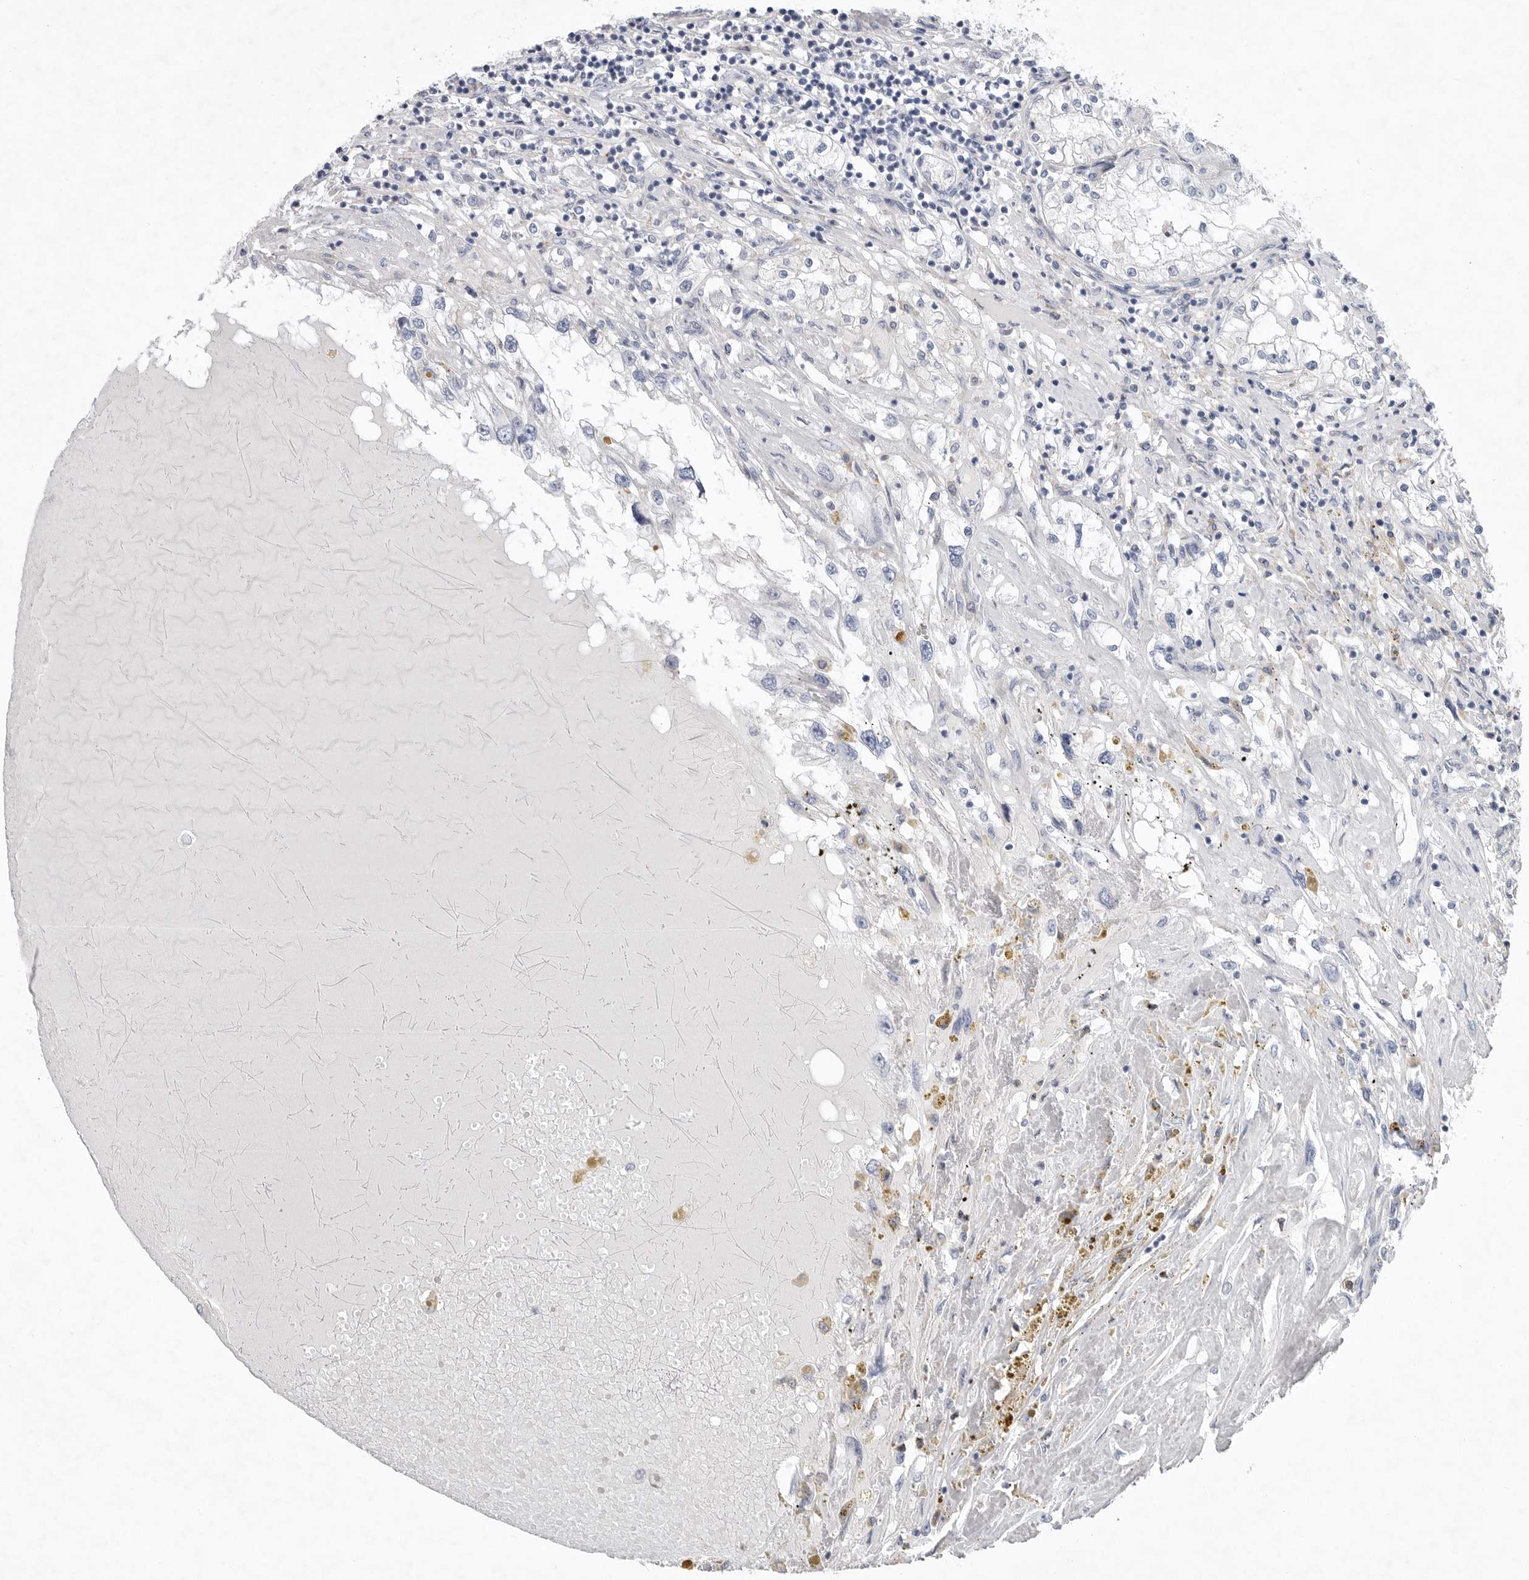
{"staining": {"intensity": "negative", "quantity": "none", "location": "none"}, "tissue": "renal cancer", "cell_type": "Tumor cells", "image_type": "cancer", "snomed": [{"axis": "morphology", "description": "Adenocarcinoma, NOS"}, {"axis": "topography", "description": "Kidney"}], "caption": "The immunohistochemistry image has no significant expression in tumor cells of adenocarcinoma (renal) tissue.", "gene": "CAMK2B", "patient": {"sex": "male", "age": 68}}